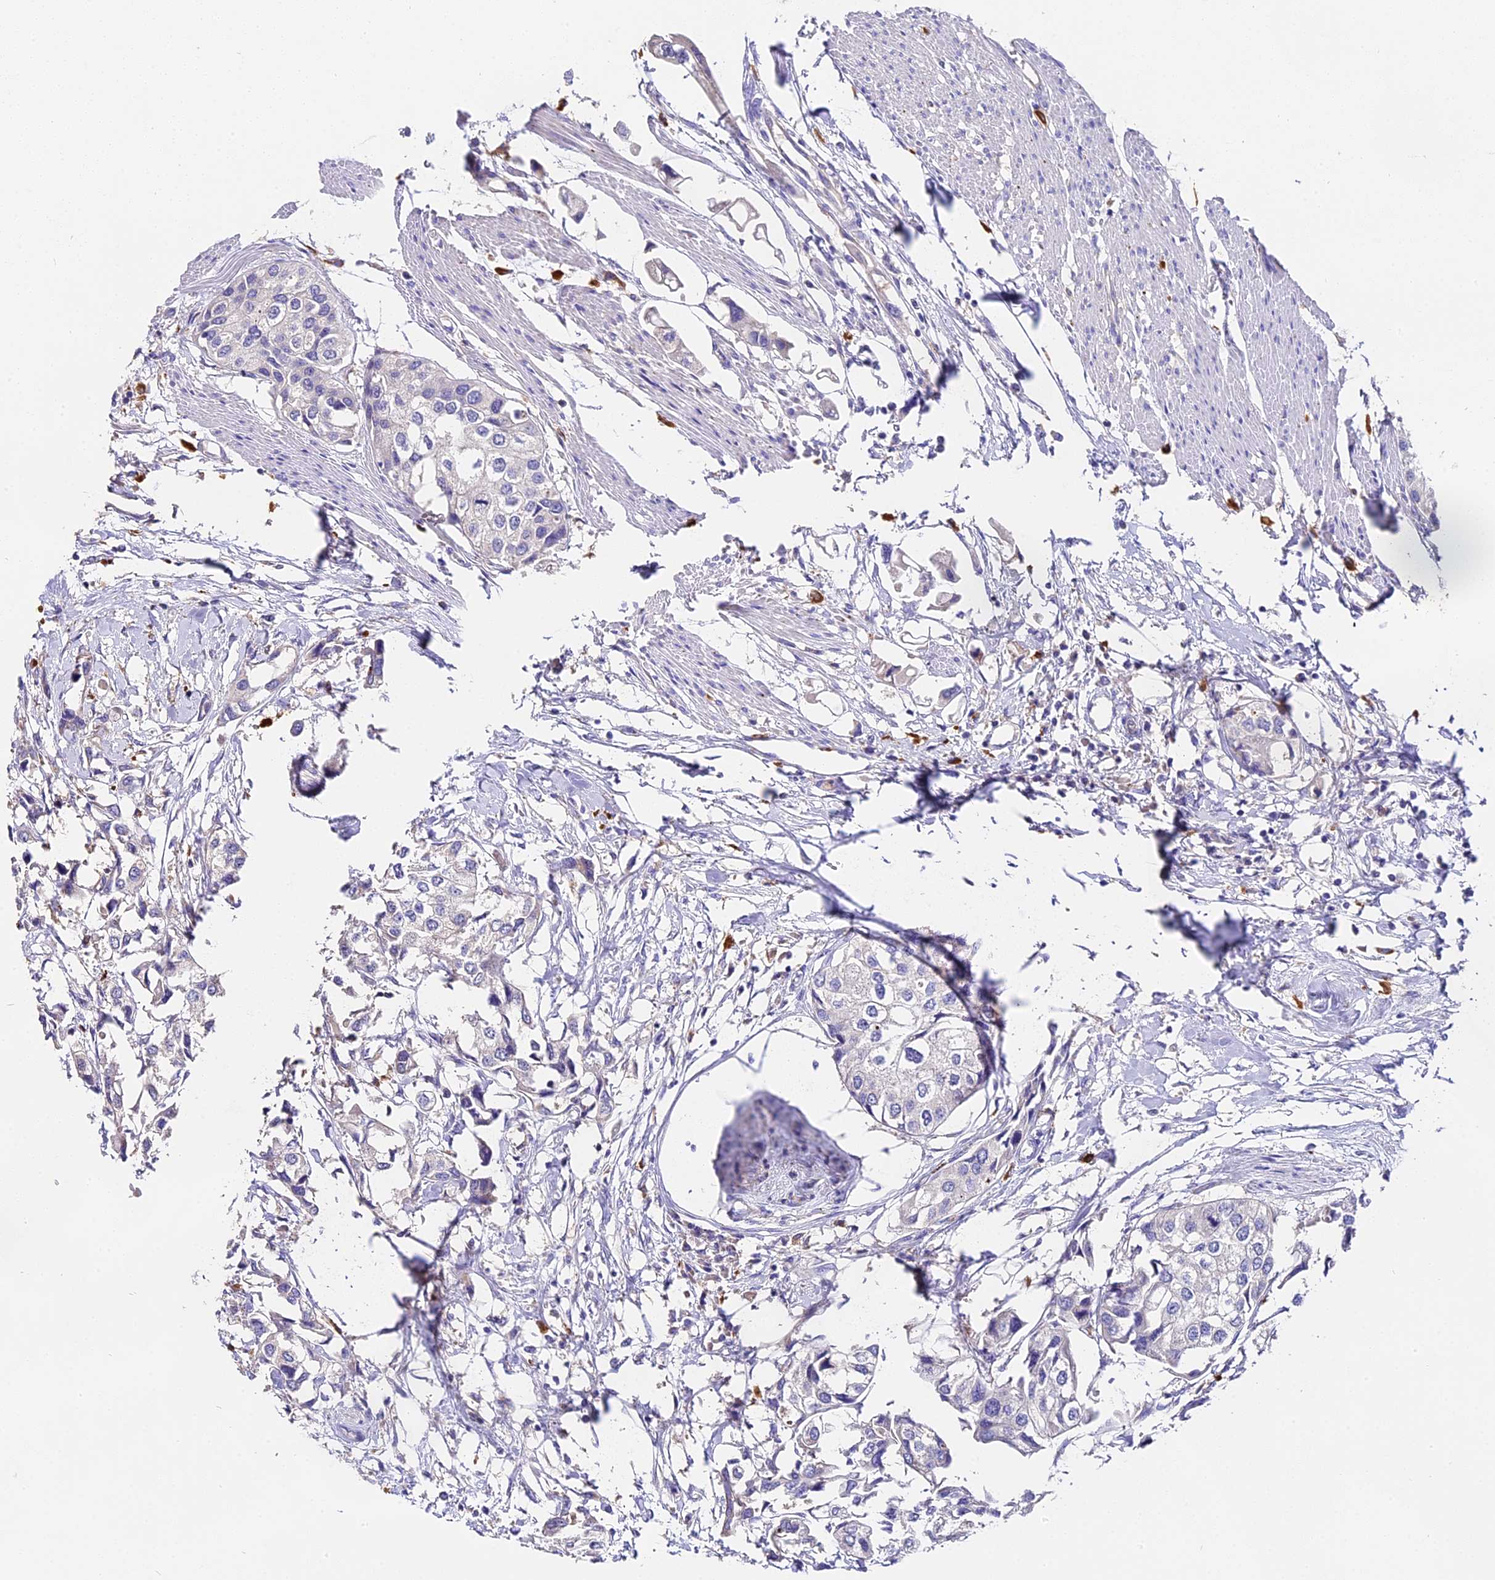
{"staining": {"intensity": "negative", "quantity": "none", "location": "none"}, "tissue": "urothelial cancer", "cell_type": "Tumor cells", "image_type": "cancer", "snomed": [{"axis": "morphology", "description": "Urothelial carcinoma, High grade"}, {"axis": "topography", "description": "Urinary bladder"}], "caption": "This is an immunohistochemistry (IHC) image of urothelial cancer. There is no expression in tumor cells.", "gene": "LYPD6", "patient": {"sex": "male", "age": 64}}